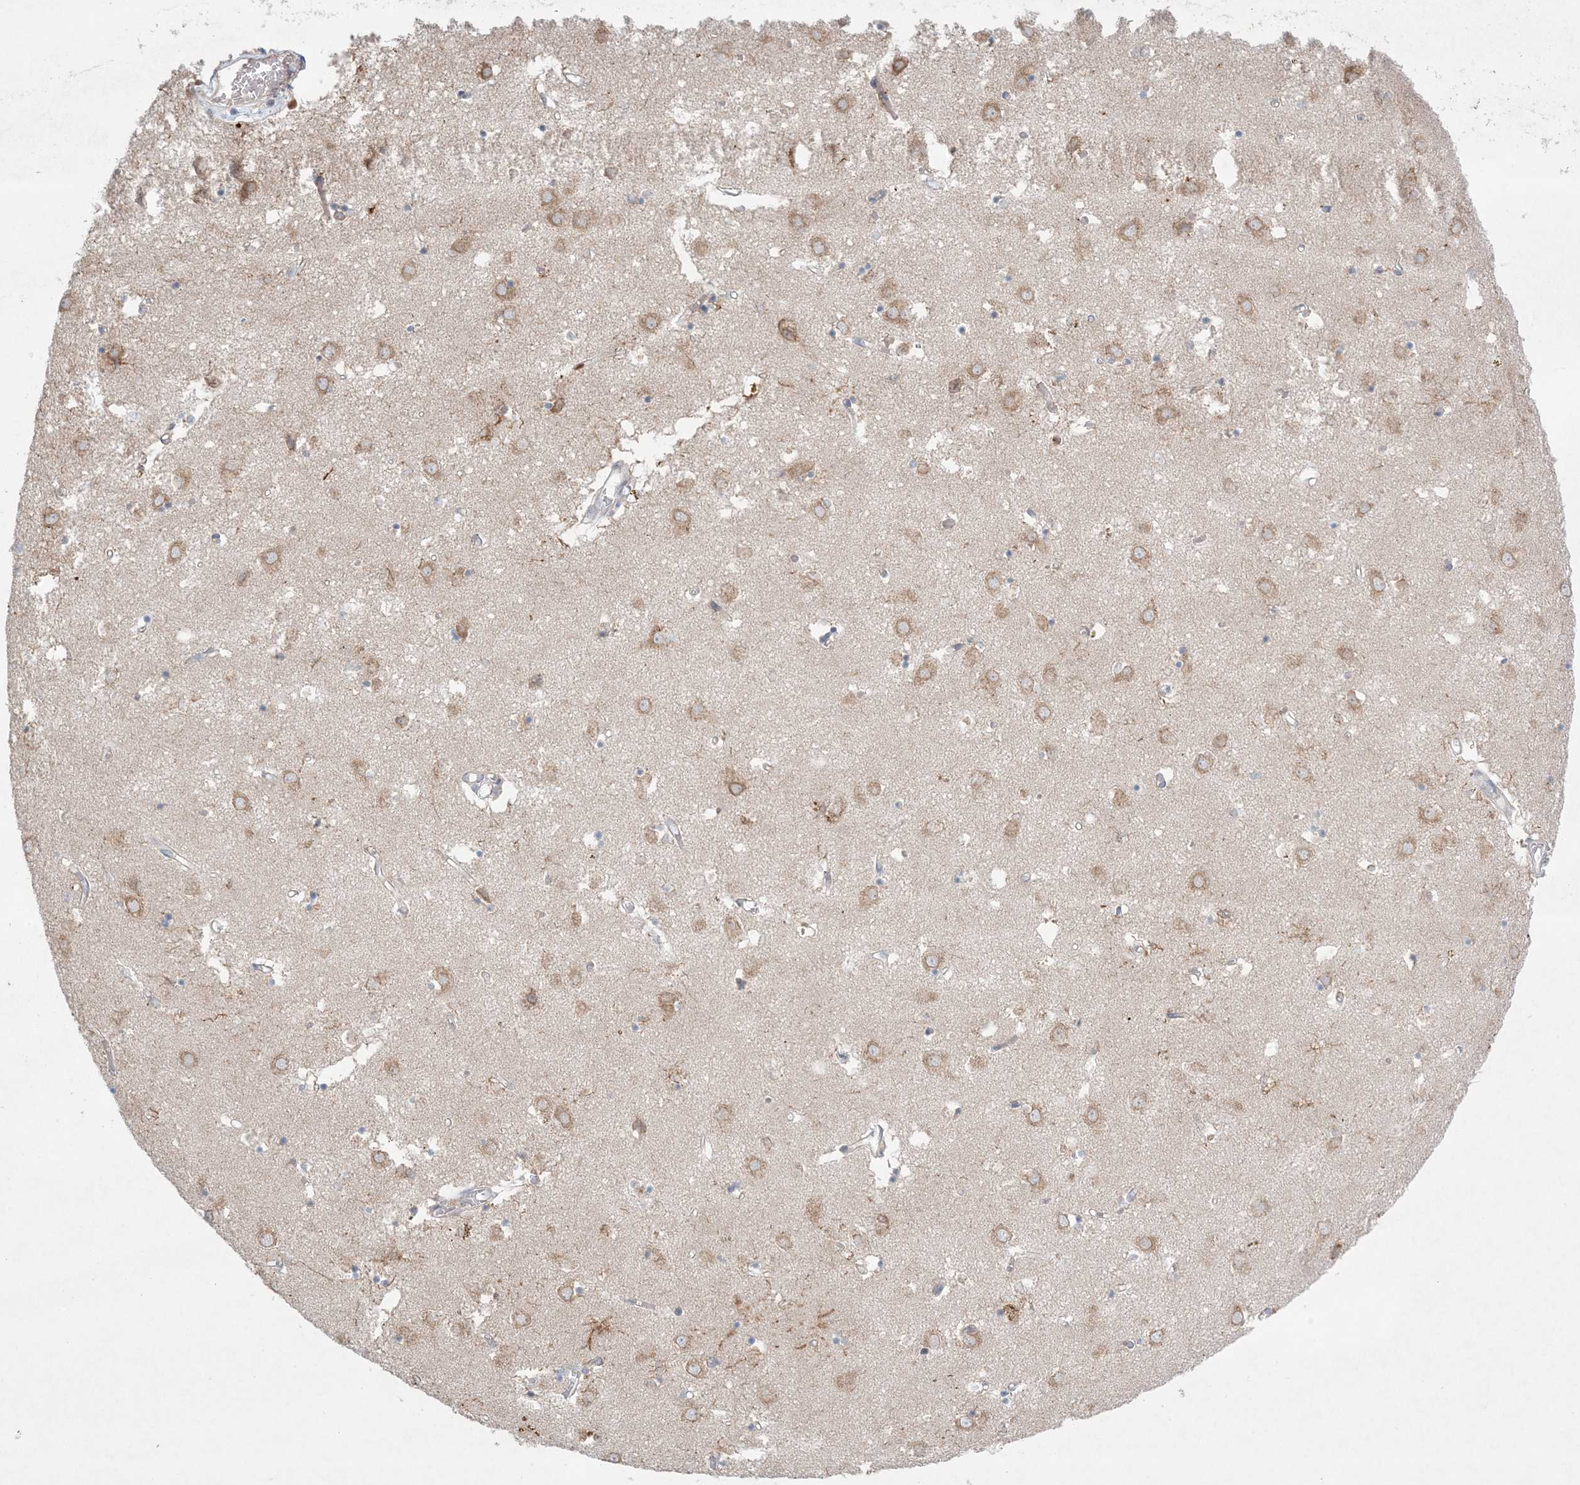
{"staining": {"intensity": "weak", "quantity": "<25%", "location": "cytoplasmic/membranous"}, "tissue": "caudate", "cell_type": "Glial cells", "image_type": "normal", "snomed": [{"axis": "morphology", "description": "Normal tissue, NOS"}, {"axis": "topography", "description": "Lateral ventricle wall"}], "caption": "Histopathology image shows no significant protein expression in glial cells of normal caudate. (DAB (3,3'-diaminobenzidine) immunohistochemistry (IHC) visualized using brightfield microscopy, high magnification).", "gene": "MMGT1", "patient": {"sex": "male", "age": 70}}